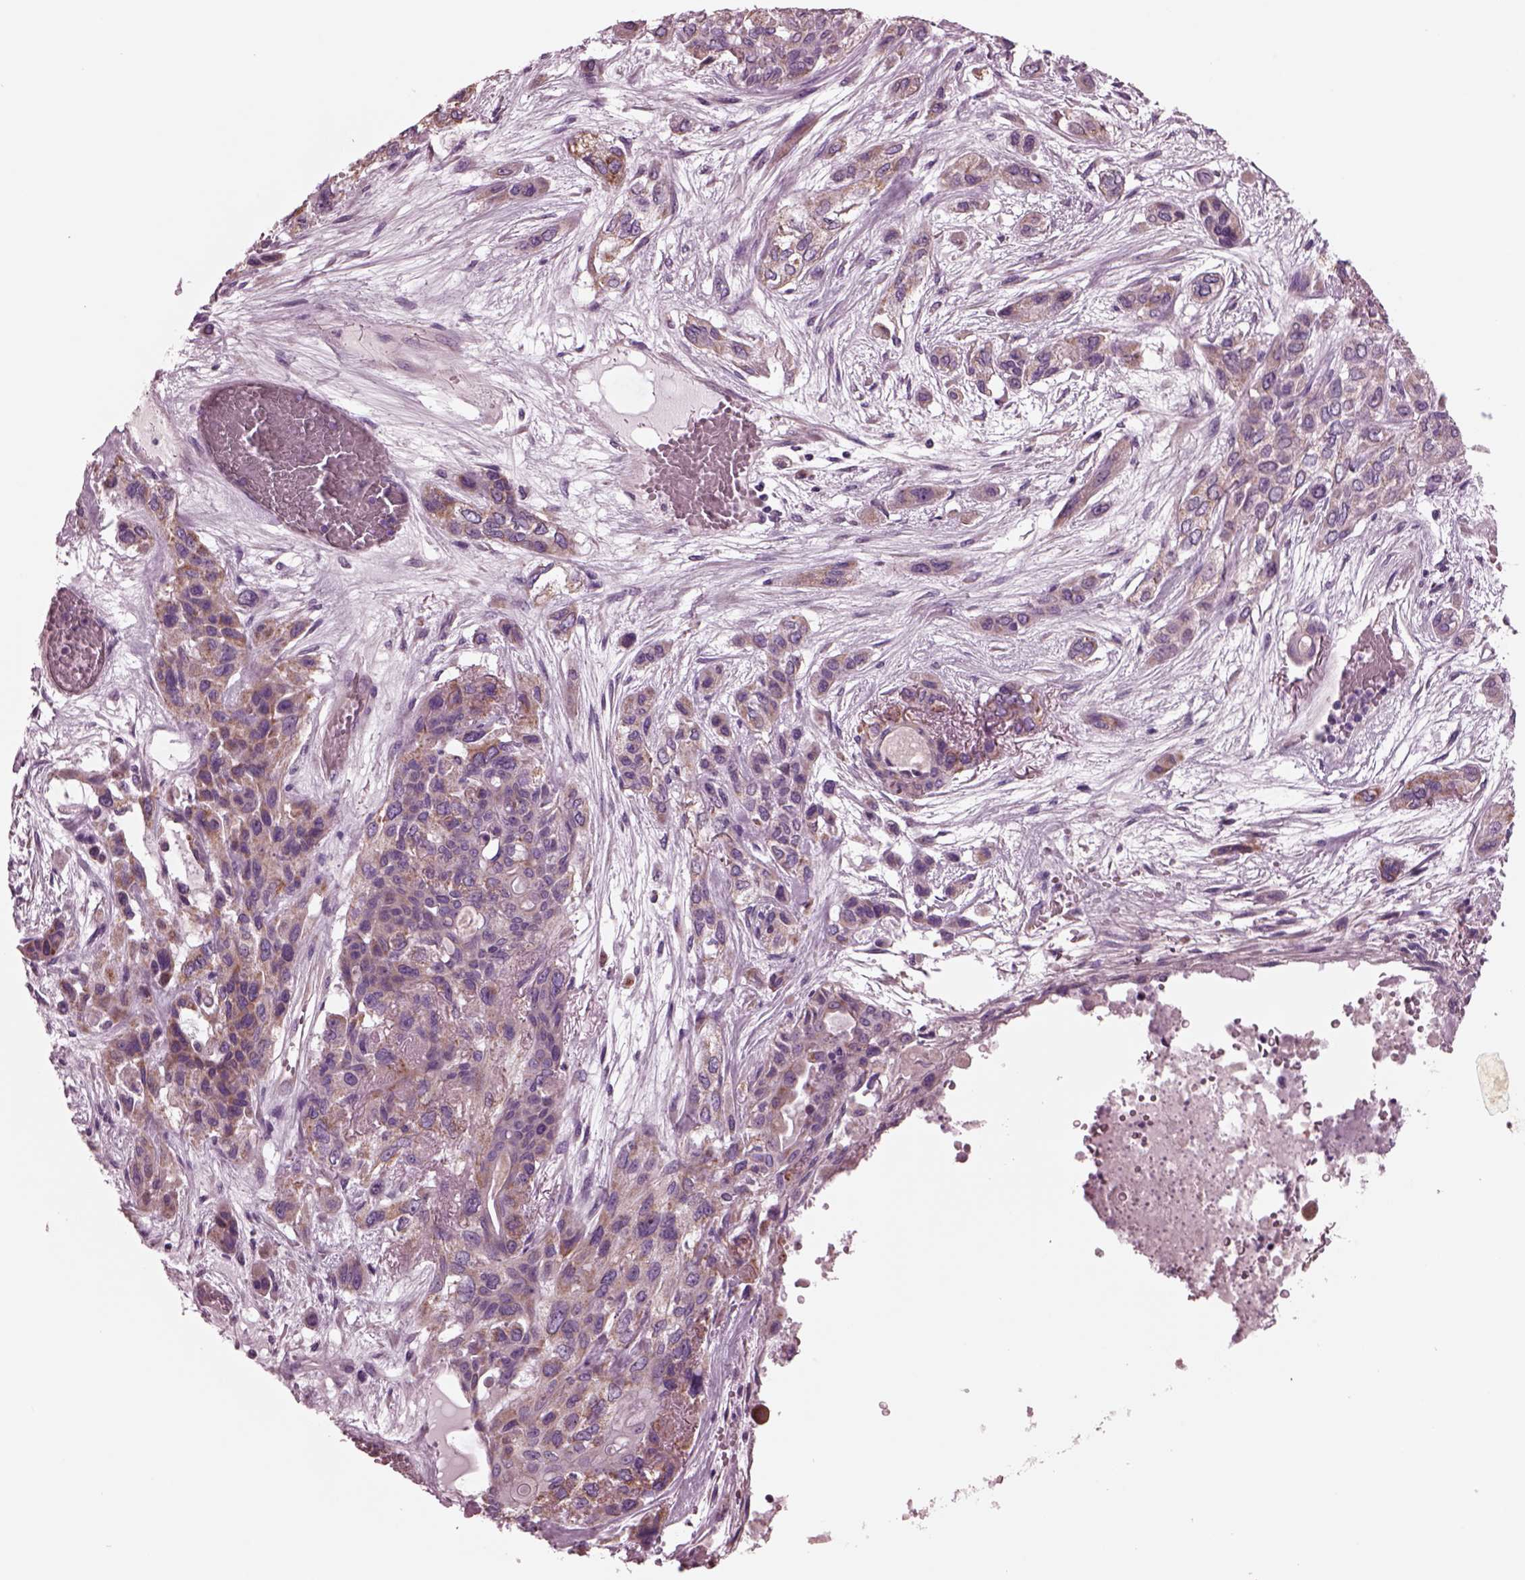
{"staining": {"intensity": "moderate", "quantity": "<25%", "location": "cytoplasmic/membranous"}, "tissue": "lung cancer", "cell_type": "Tumor cells", "image_type": "cancer", "snomed": [{"axis": "morphology", "description": "Squamous cell carcinoma, NOS"}, {"axis": "topography", "description": "Lung"}], "caption": "Protein staining of squamous cell carcinoma (lung) tissue shows moderate cytoplasmic/membranous staining in about <25% of tumor cells.", "gene": "AP4M1", "patient": {"sex": "female", "age": 70}}